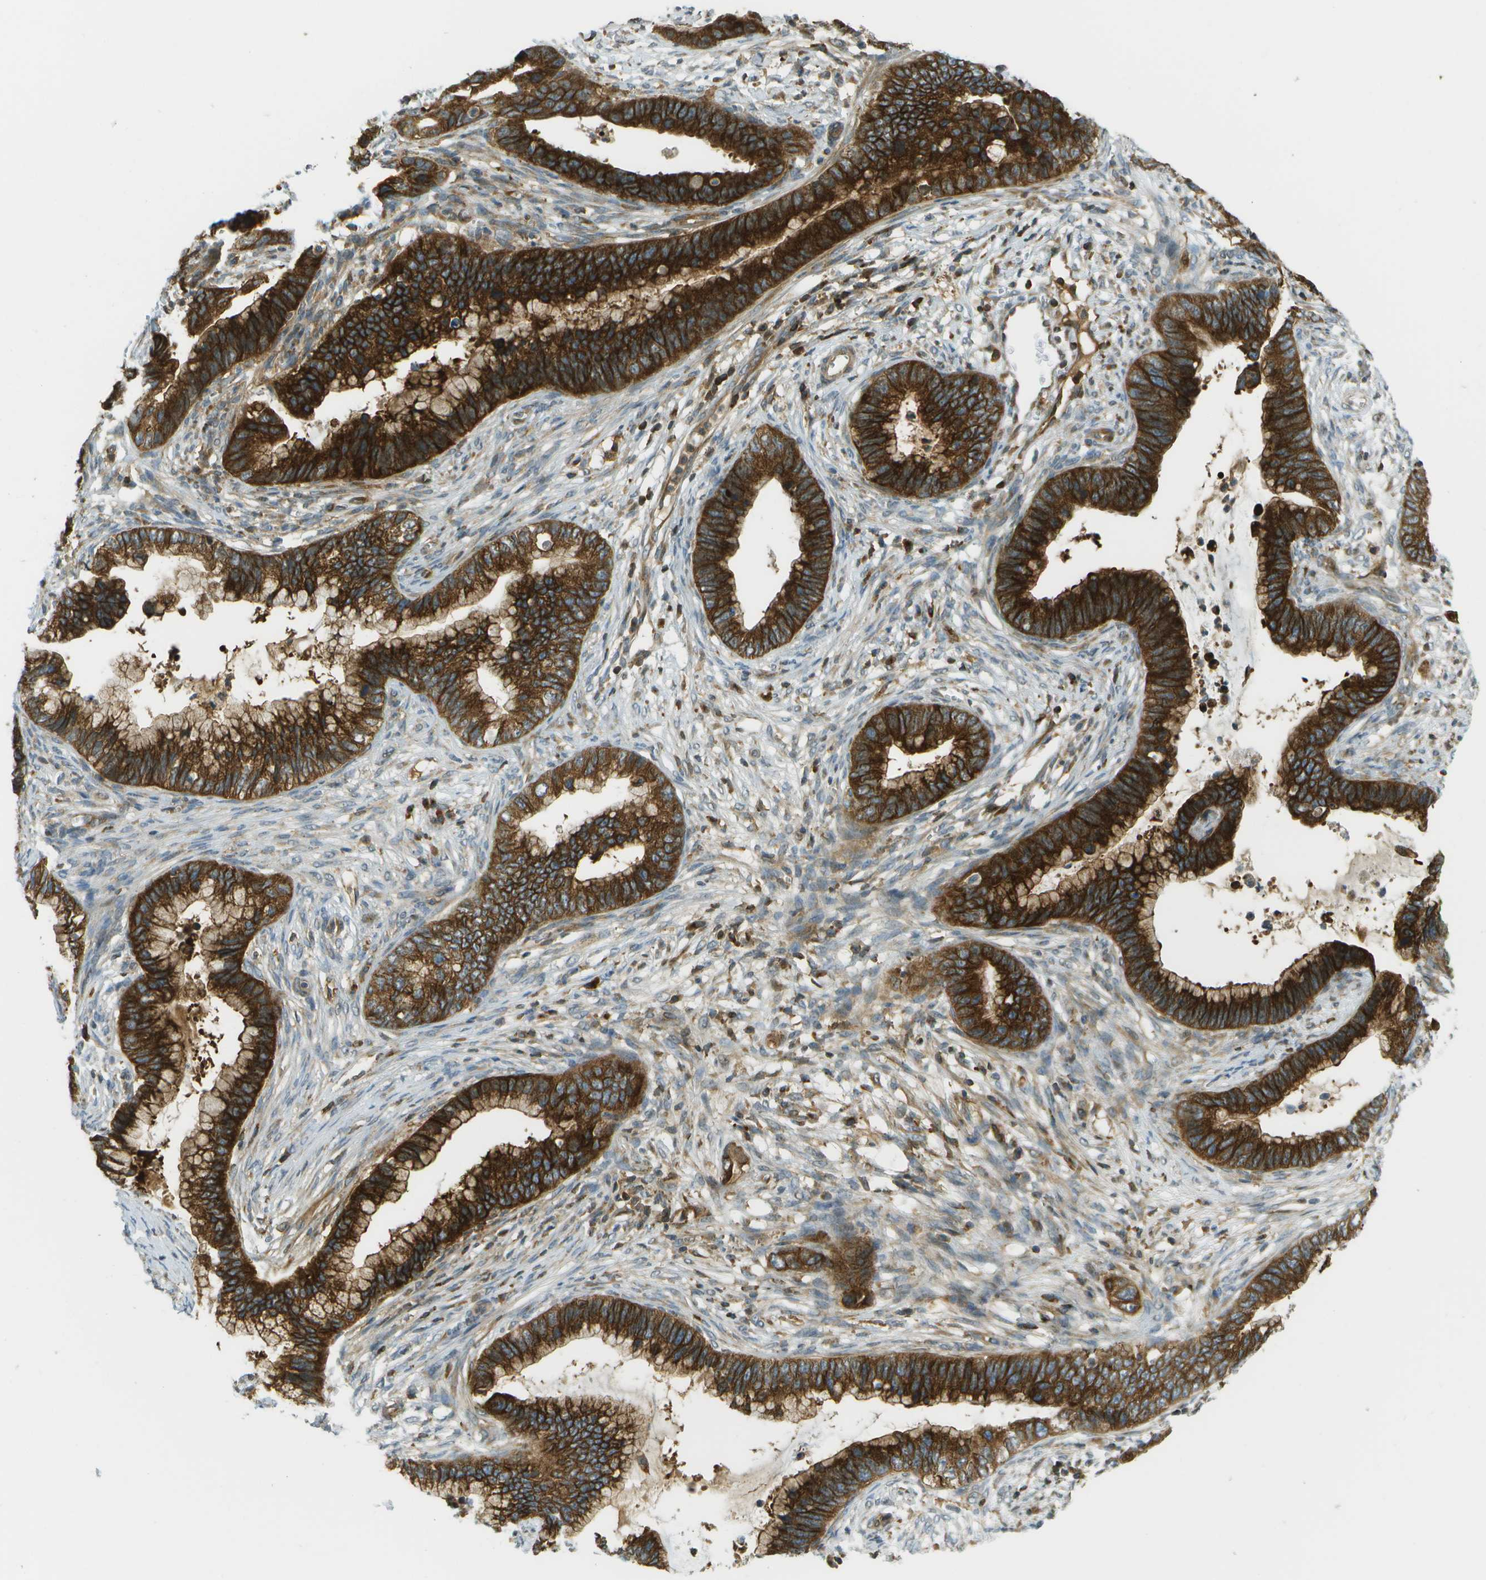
{"staining": {"intensity": "strong", "quantity": ">75%", "location": "cytoplasmic/membranous"}, "tissue": "cervical cancer", "cell_type": "Tumor cells", "image_type": "cancer", "snomed": [{"axis": "morphology", "description": "Adenocarcinoma, NOS"}, {"axis": "topography", "description": "Cervix"}], "caption": "Brown immunohistochemical staining in human cervical adenocarcinoma displays strong cytoplasmic/membranous expression in about >75% of tumor cells.", "gene": "TMTC1", "patient": {"sex": "female", "age": 44}}